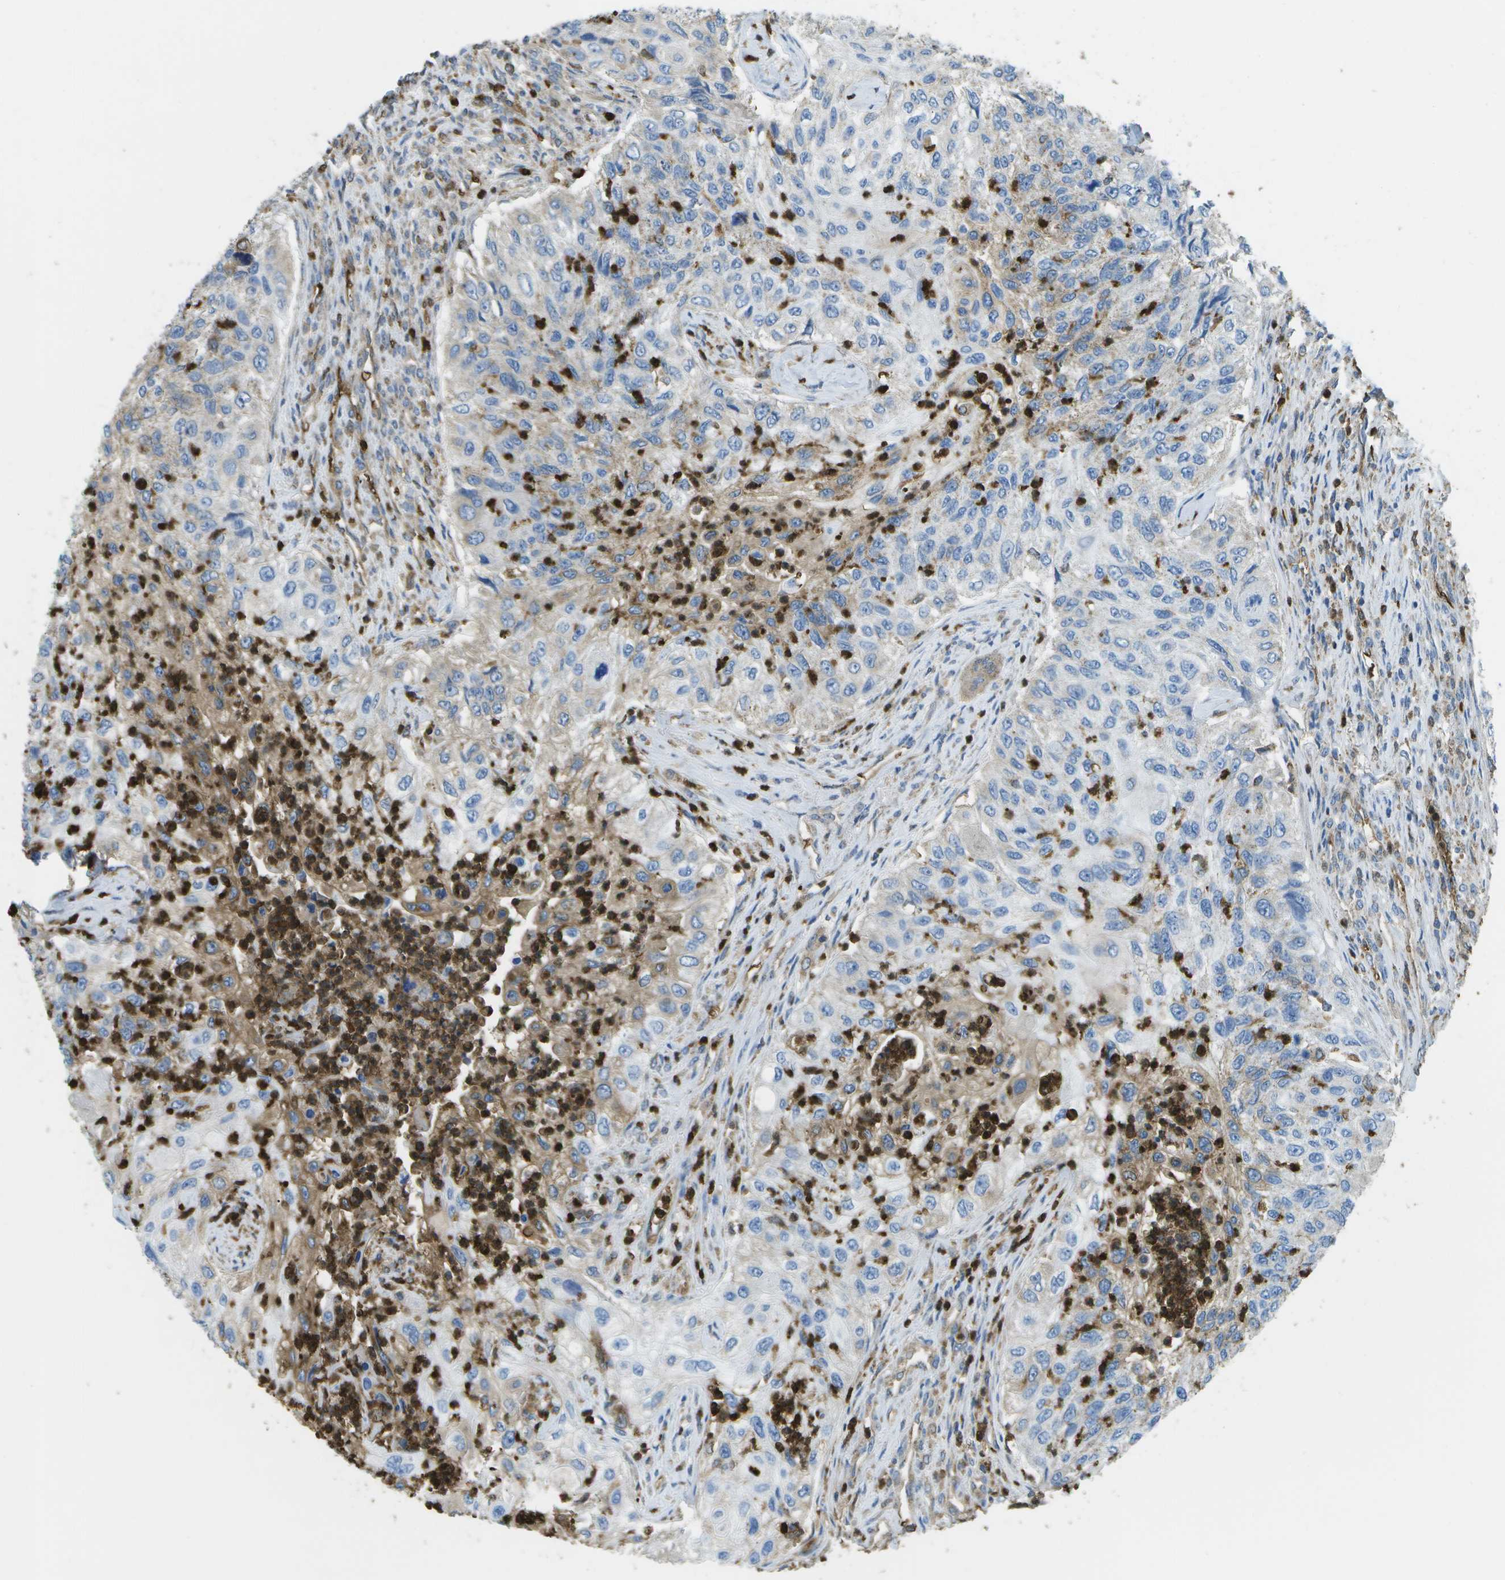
{"staining": {"intensity": "negative", "quantity": "none", "location": "none"}, "tissue": "urothelial cancer", "cell_type": "Tumor cells", "image_type": "cancer", "snomed": [{"axis": "morphology", "description": "Urothelial carcinoma, High grade"}, {"axis": "topography", "description": "Urinary bladder"}], "caption": "Immunohistochemistry (IHC) photomicrograph of neoplastic tissue: urothelial cancer stained with DAB (3,3'-diaminobenzidine) exhibits no significant protein positivity in tumor cells. The staining is performed using DAB brown chromogen with nuclei counter-stained in using hematoxylin.", "gene": "CACHD1", "patient": {"sex": "female", "age": 60}}